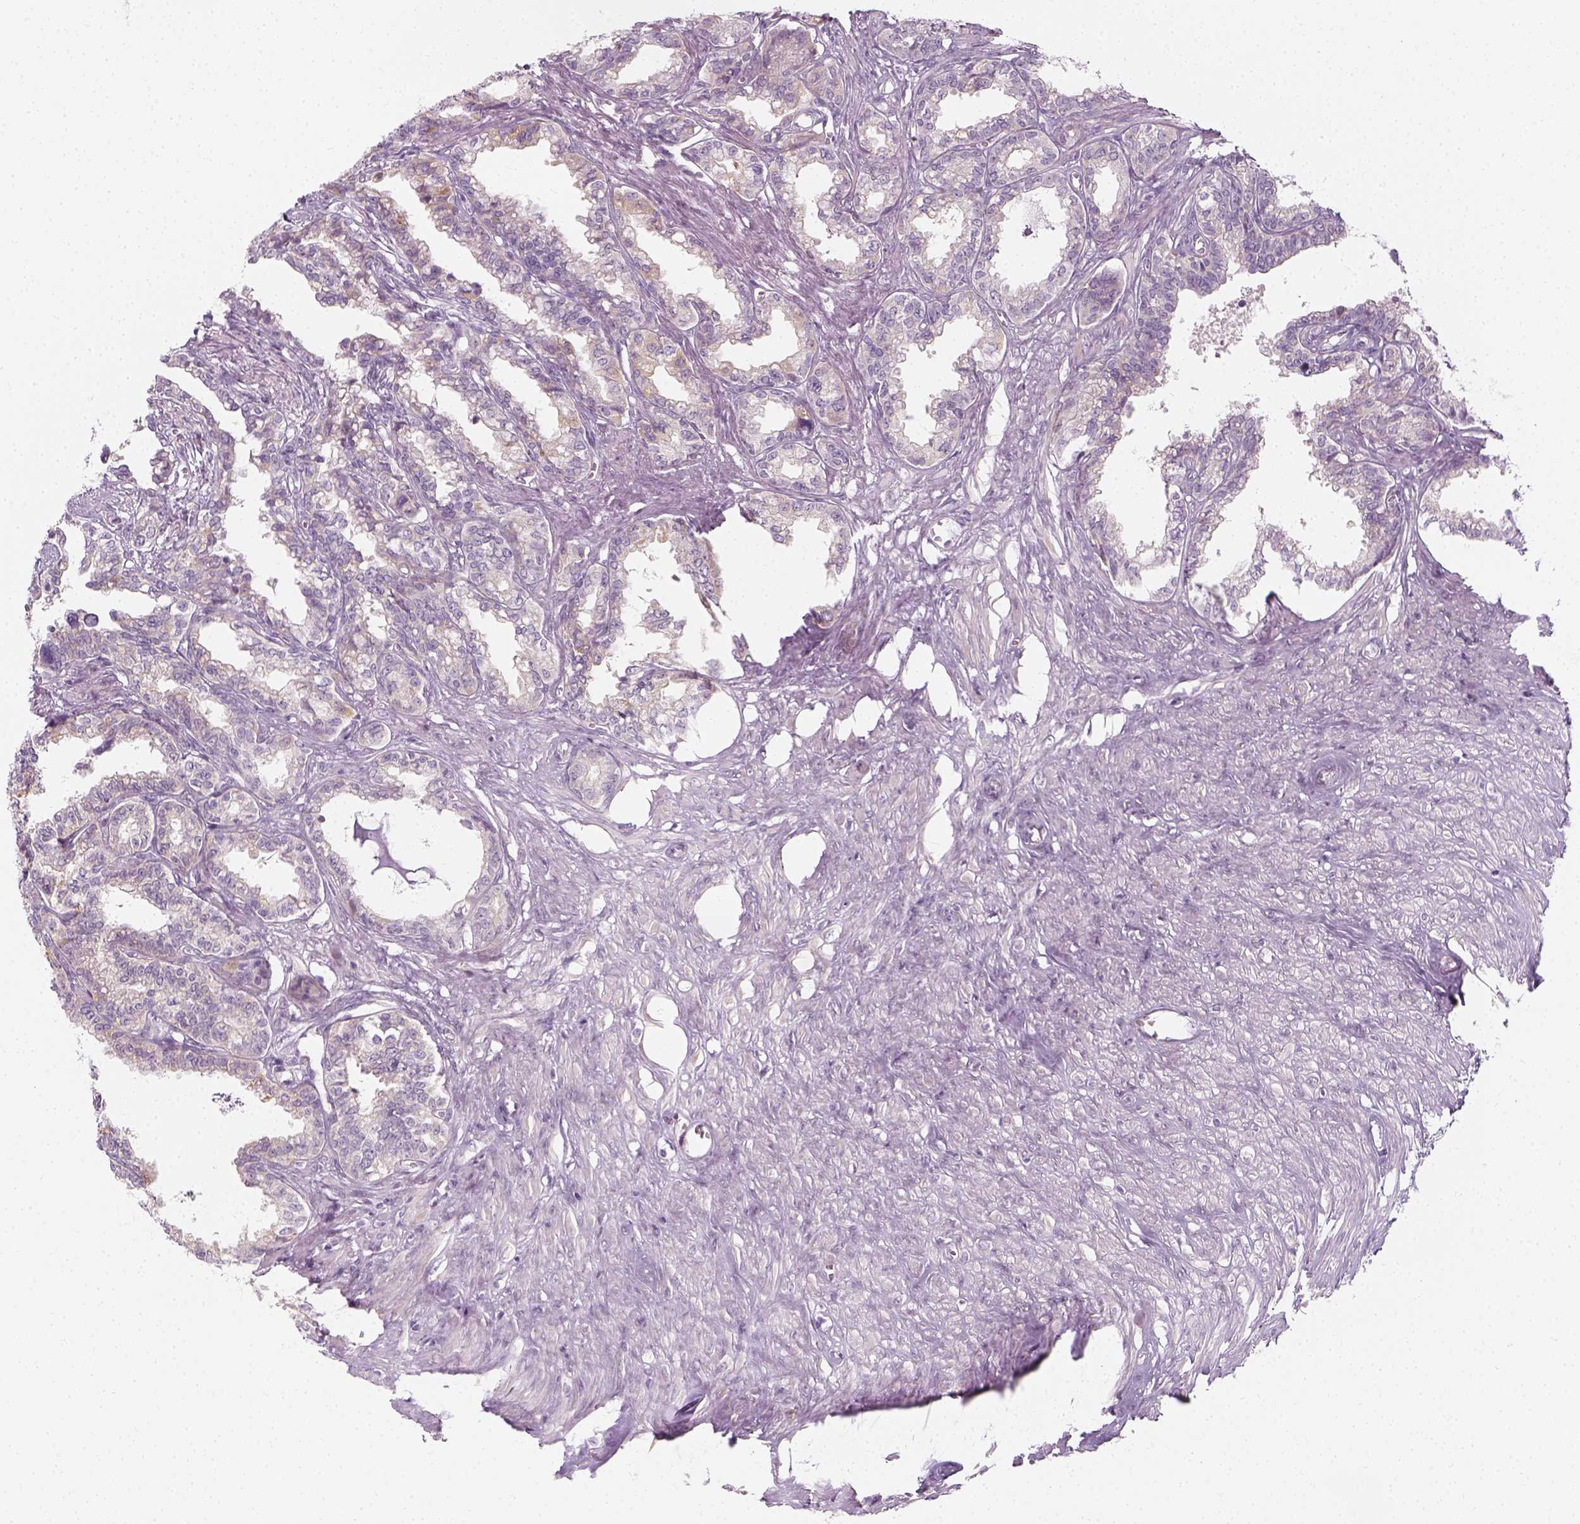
{"staining": {"intensity": "weak", "quantity": "<25%", "location": "cytoplasmic/membranous"}, "tissue": "seminal vesicle", "cell_type": "Glandular cells", "image_type": "normal", "snomed": [{"axis": "morphology", "description": "Normal tissue, NOS"}, {"axis": "morphology", "description": "Urothelial carcinoma, NOS"}, {"axis": "topography", "description": "Urinary bladder"}, {"axis": "topography", "description": "Seminal veicle"}], "caption": "Immunohistochemical staining of unremarkable seminal vesicle displays no significant positivity in glandular cells.", "gene": "PRAME", "patient": {"sex": "male", "age": 76}}